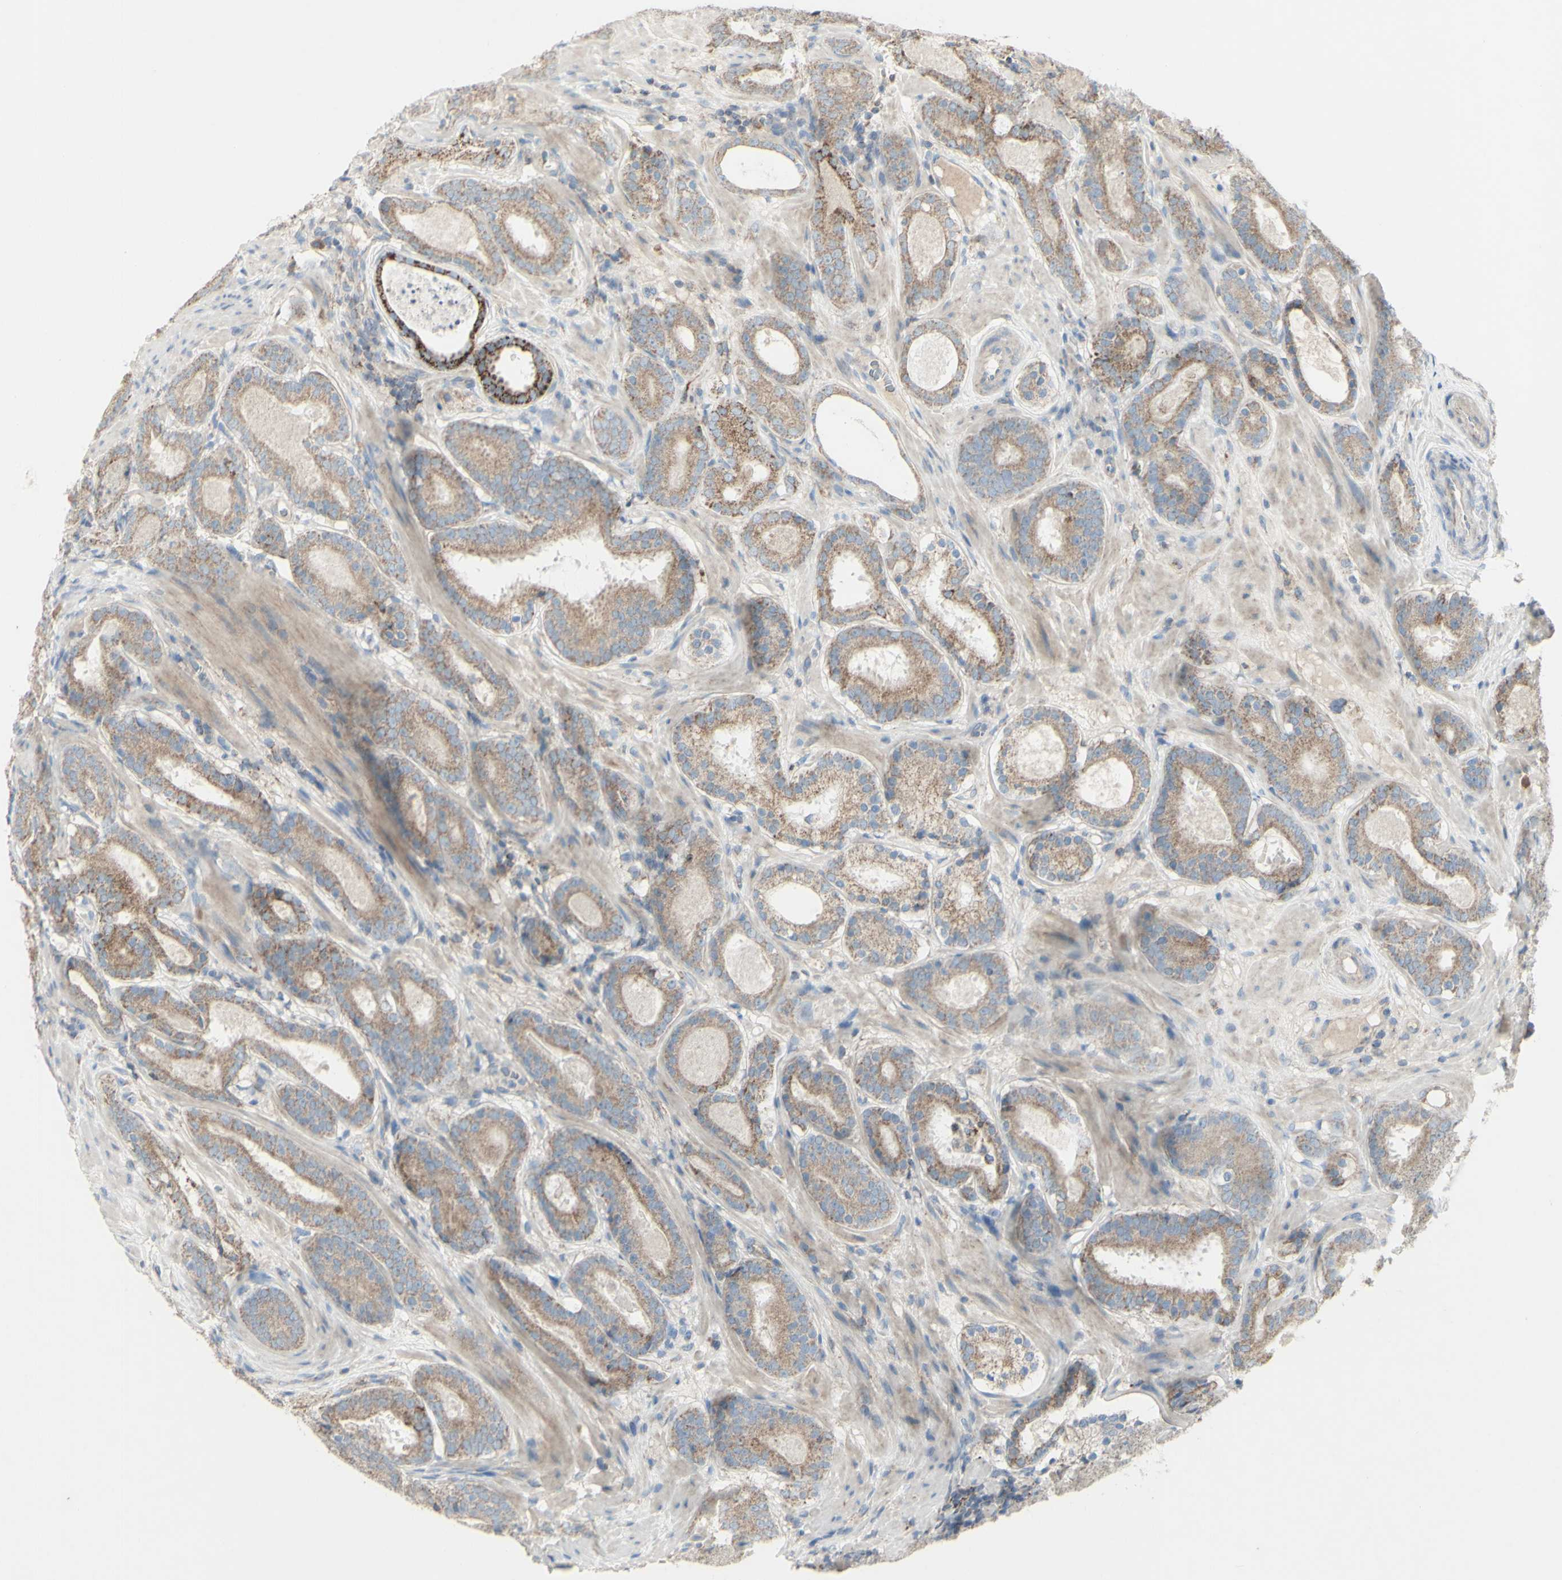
{"staining": {"intensity": "moderate", "quantity": "25%-75%", "location": "cytoplasmic/membranous"}, "tissue": "prostate cancer", "cell_type": "Tumor cells", "image_type": "cancer", "snomed": [{"axis": "morphology", "description": "Adenocarcinoma, Low grade"}, {"axis": "topography", "description": "Prostate"}], "caption": "Immunohistochemical staining of prostate low-grade adenocarcinoma exhibits medium levels of moderate cytoplasmic/membranous protein positivity in about 25%-75% of tumor cells. The staining is performed using DAB brown chromogen to label protein expression. The nuclei are counter-stained blue using hematoxylin.", "gene": "CNTNAP1", "patient": {"sex": "male", "age": 69}}